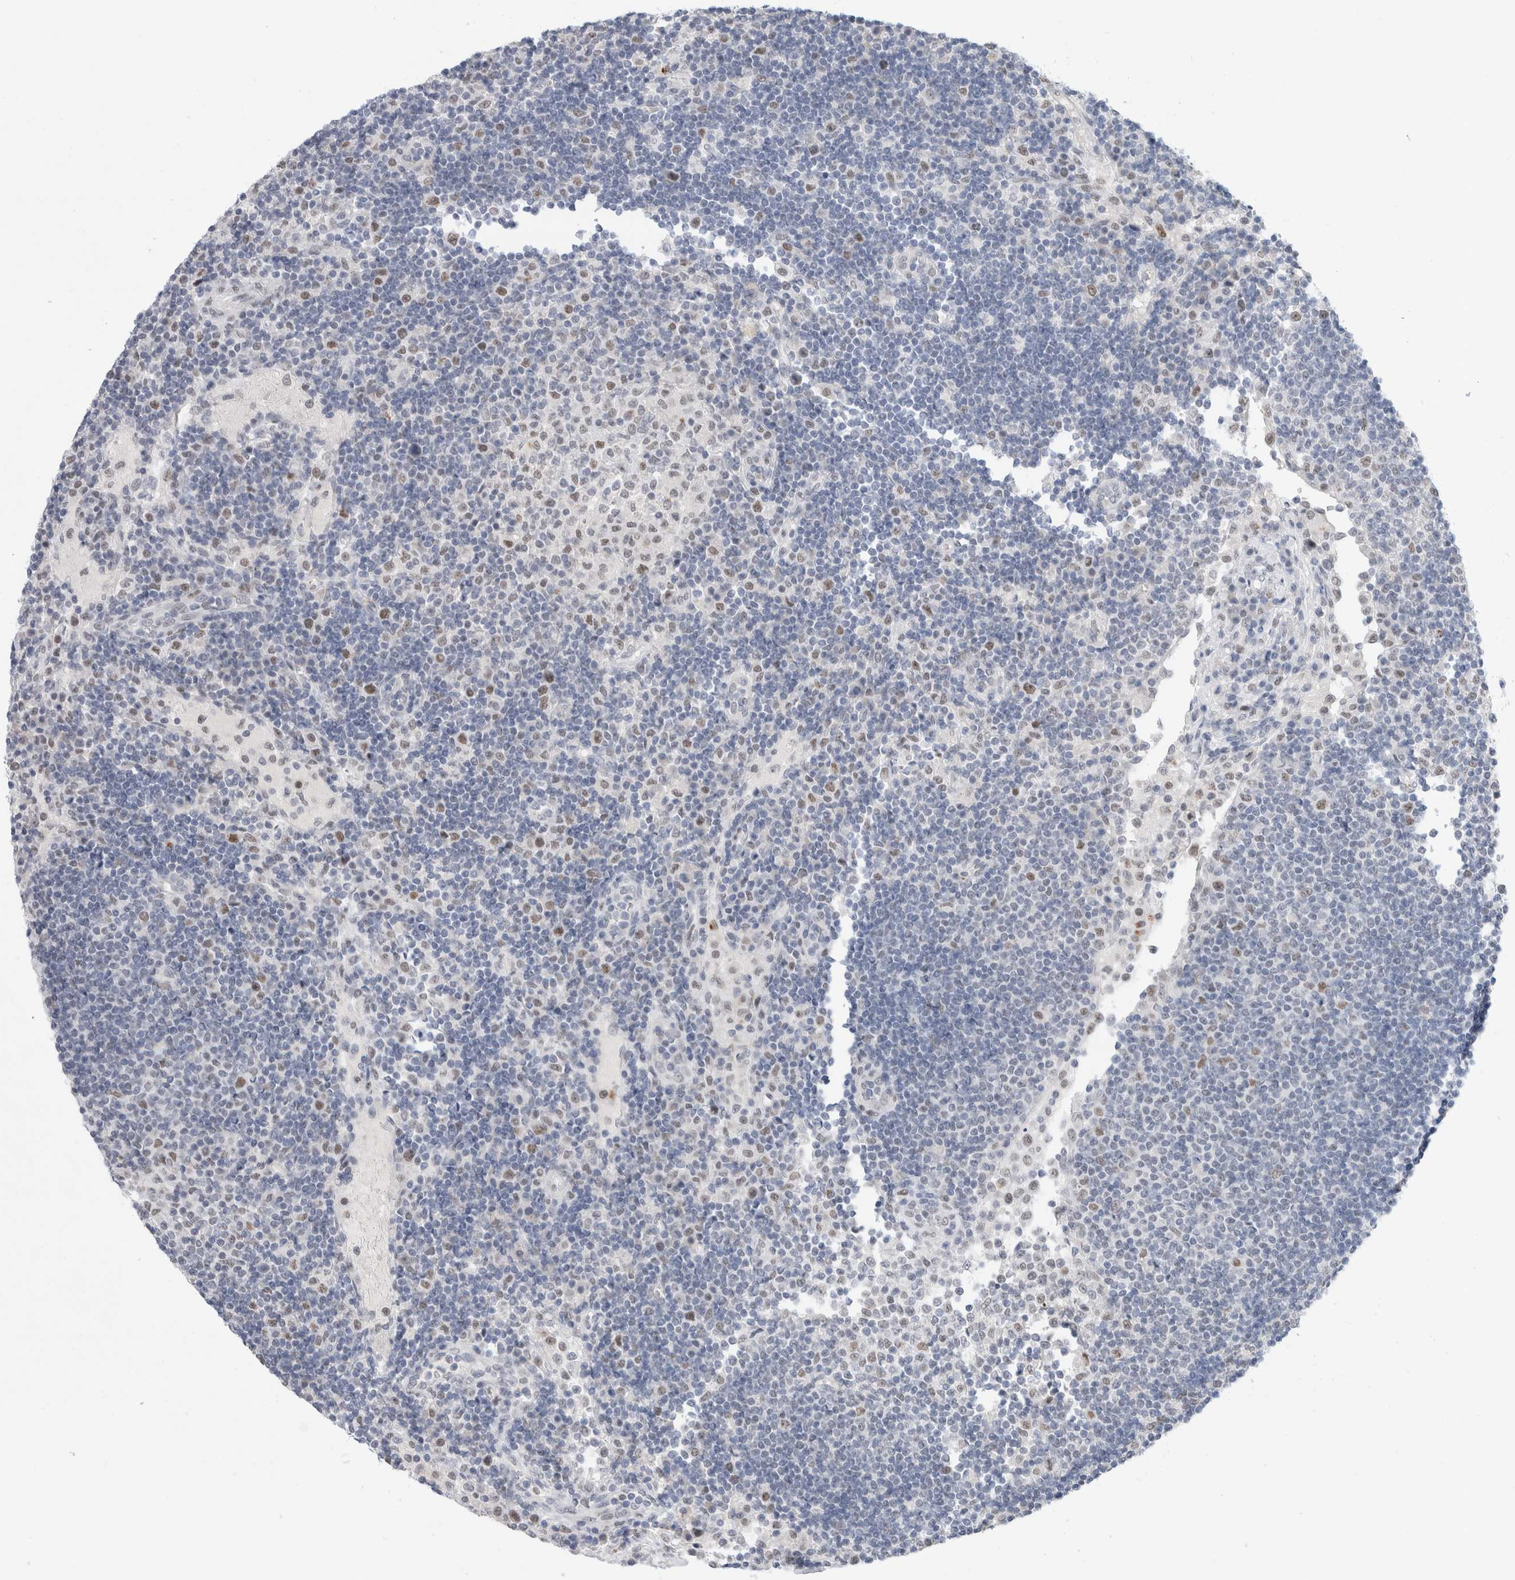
{"staining": {"intensity": "negative", "quantity": "none", "location": "none"}, "tissue": "lymph node", "cell_type": "Germinal center cells", "image_type": "normal", "snomed": [{"axis": "morphology", "description": "Normal tissue, NOS"}, {"axis": "topography", "description": "Lymph node"}], "caption": "DAB immunohistochemical staining of normal lymph node reveals no significant staining in germinal center cells. (DAB (3,3'-diaminobenzidine) immunohistochemistry visualized using brightfield microscopy, high magnification).", "gene": "KNL1", "patient": {"sex": "female", "age": 53}}